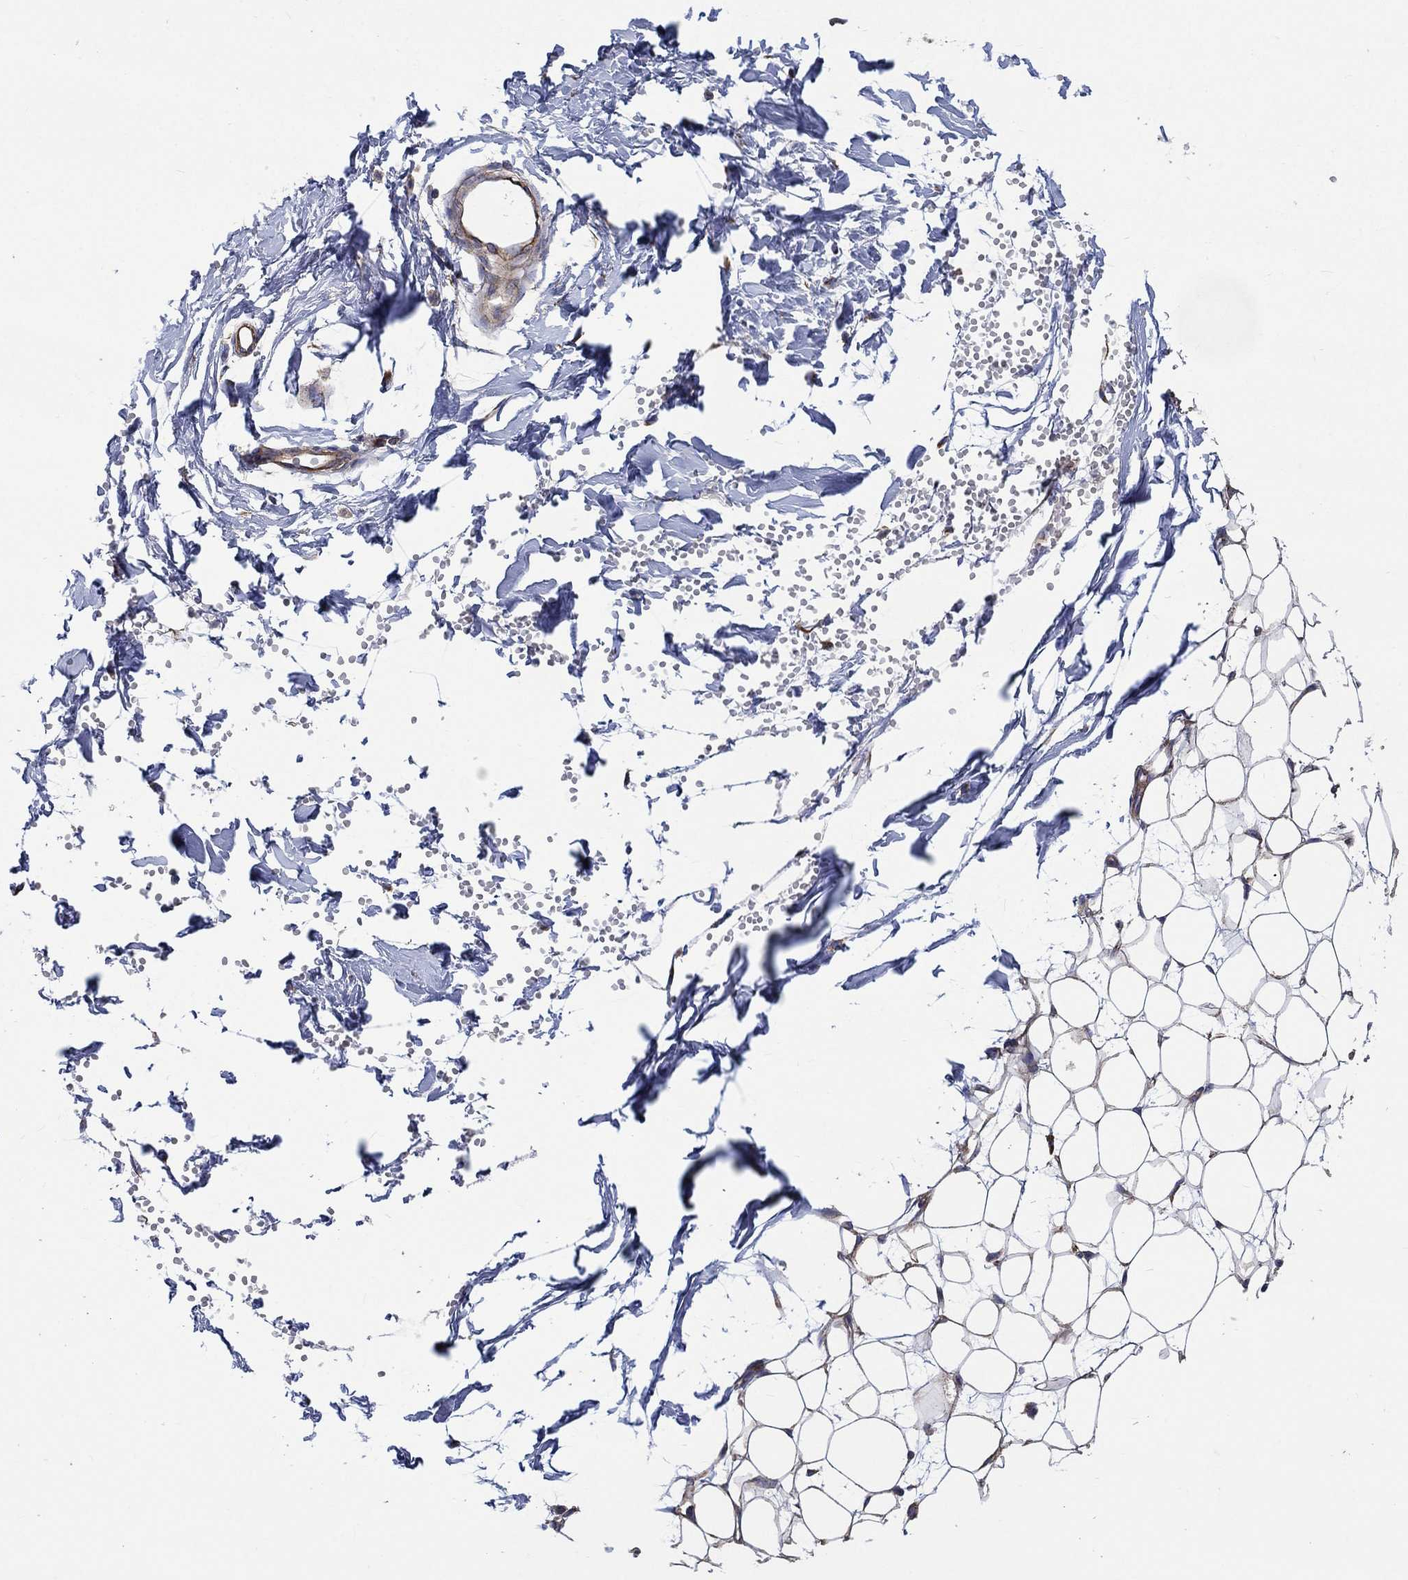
{"staining": {"intensity": "weak", "quantity": "<25%", "location": "cytoplasmic/membranous"}, "tissue": "breast", "cell_type": "Adipocytes", "image_type": "normal", "snomed": [{"axis": "morphology", "description": "Normal tissue, NOS"}, {"axis": "topography", "description": "Breast"}], "caption": "This histopathology image is of benign breast stained with IHC to label a protein in brown with the nuclei are counter-stained blue. There is no expression in adipocytes. (IHC, brightfield microscopy, high magnification).", "gene": "RPLP0", "patient": {"sex": "female", "age": 37}}